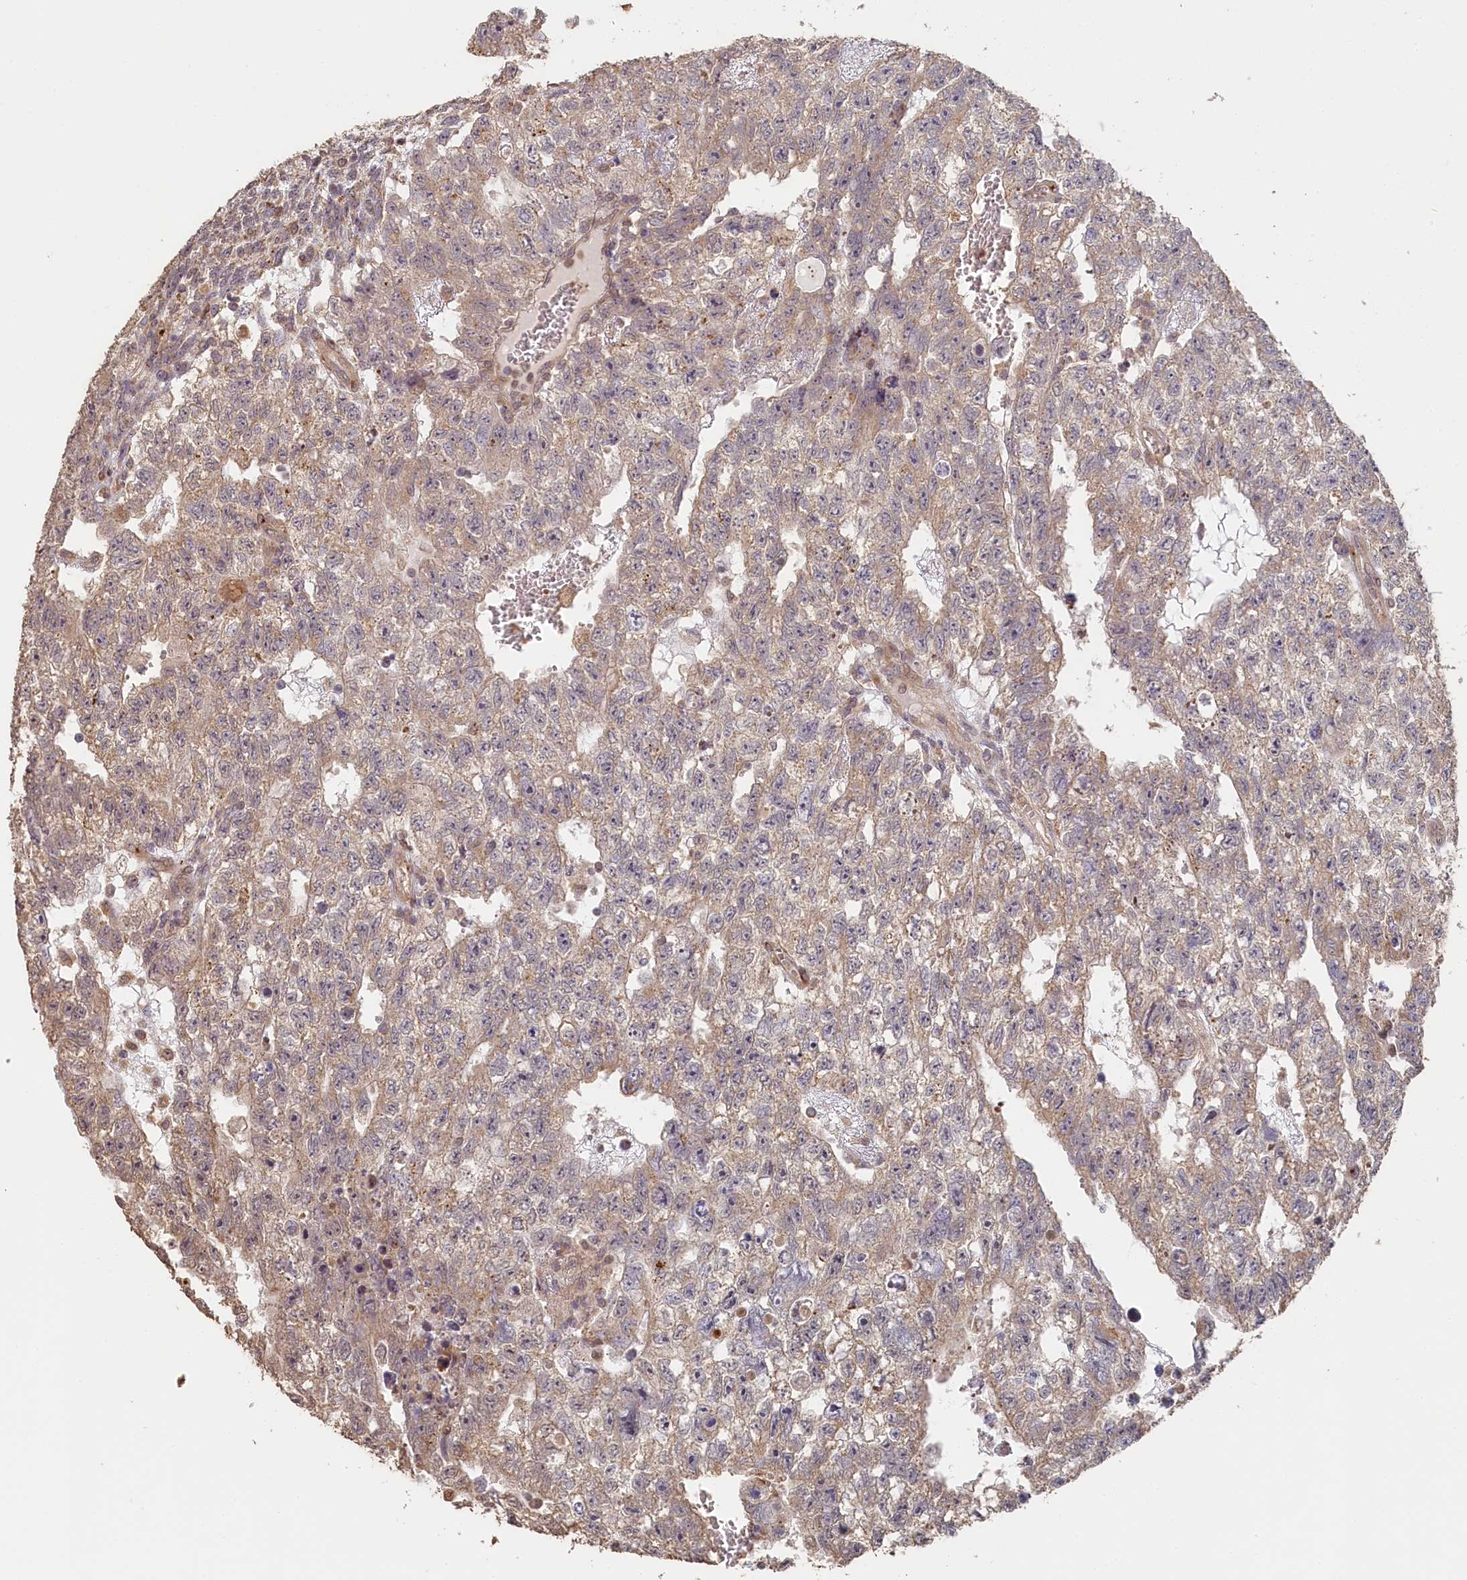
{"staining": {"intensity": "weak", "quantity": "25%-75%", "location": "cytoplasmic/membranous"}, "tissue": "testis cancer", "cell_type": "Tumor cells", "image_type": "cancer", "snomed": [{"axis": "morphology", "description": "Carcinoma, Embryonal, NOS"}, {"axis": "topography", "description": "Testis"}], "caption": "Protein staining of embryonal carcinoma (testis) tissue demonstrates weak cytoplasmic/membranous staining in about 25%-75% of tumor cells.", "gene": "STX16", "patient": {"sex": "male", "age": 26}}